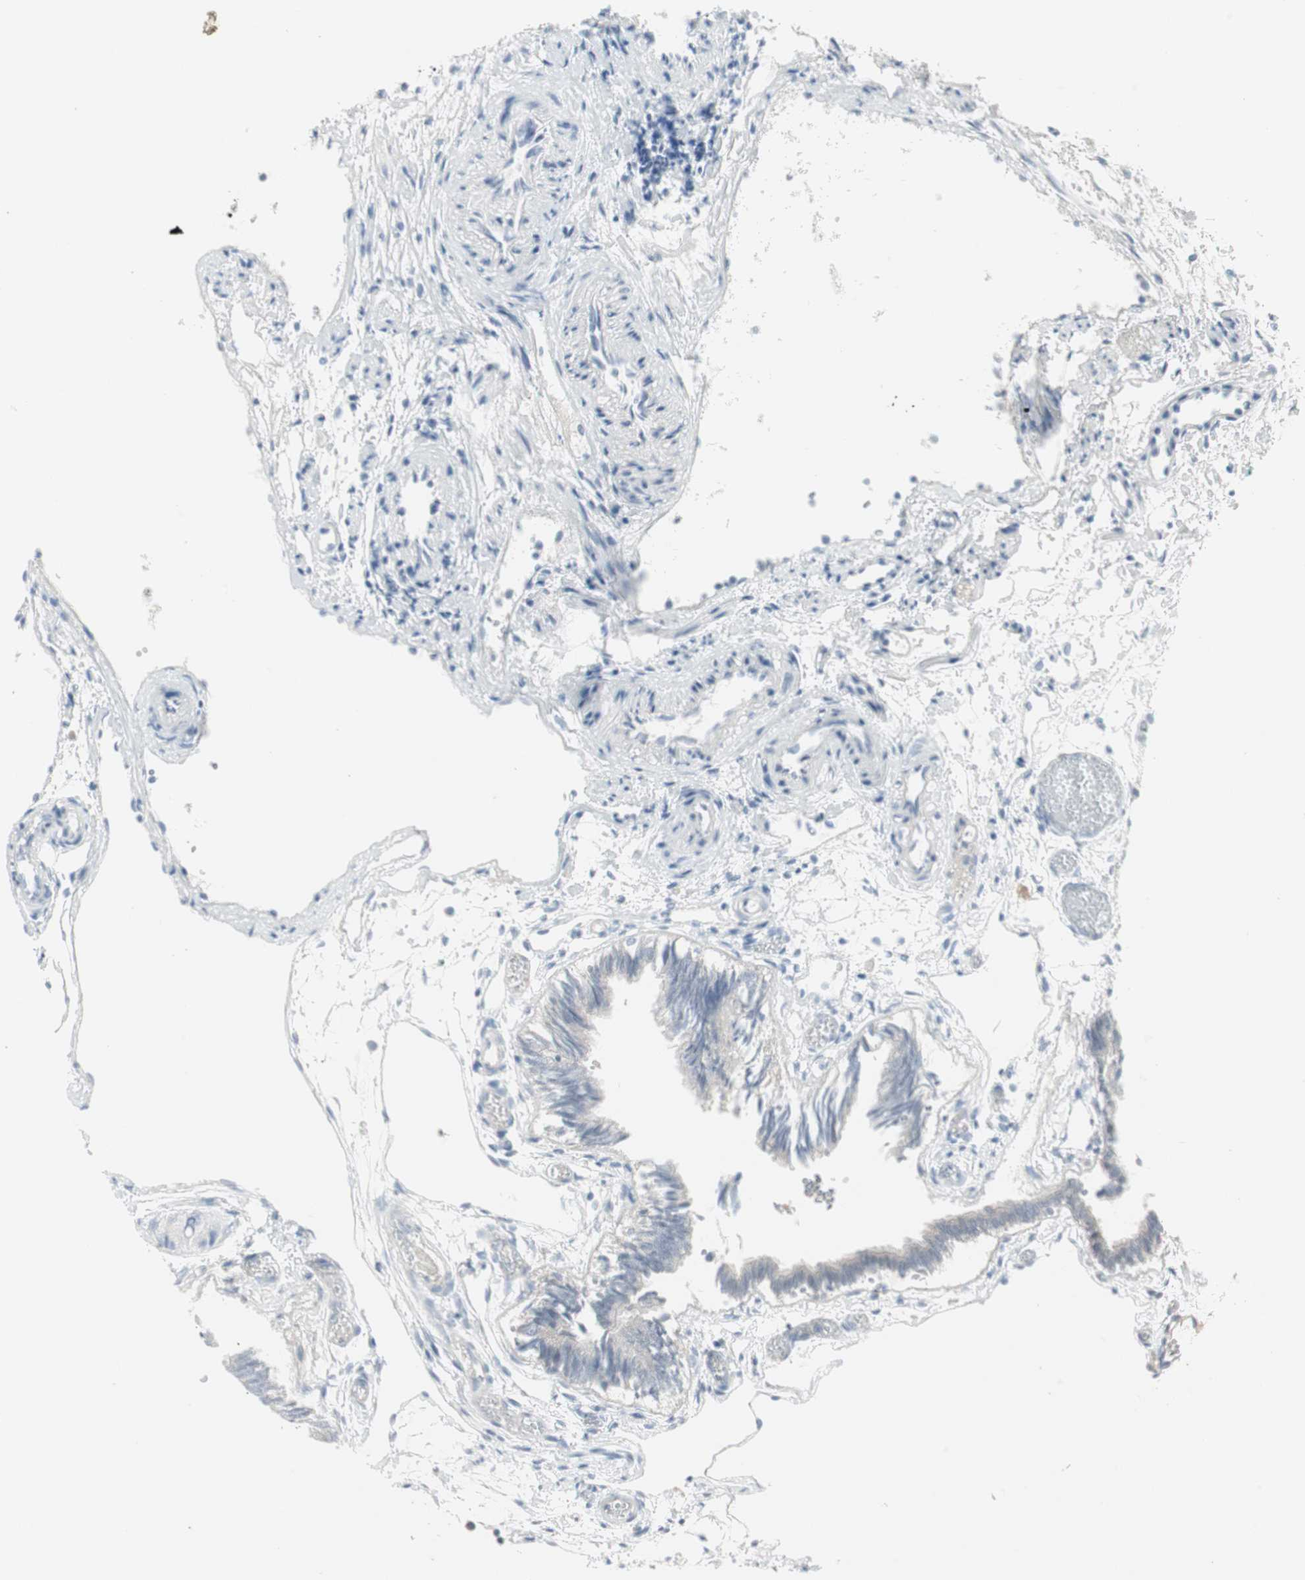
{"staining": {"intensity": "moderate", "quantity": ">75%", "location": "cytoplasmic/membranous,nuclear"}, "tissue": "fallopian tube", "cell_type": "Glandular cells", "image_type": "normal", "snomed": [{"axis": "morphology", "description": "Normal tissue, NOS"}, {"axis": "topography", "description": "Fallopian tube"}], "caption": "A brown stain highlights moderate cytoplasmic/membranous,nuclear staining of a protein in glandular cells of benign fallopian tube.", "gene": "PTPA", "patient": {"sex": "female", "age": 29}}